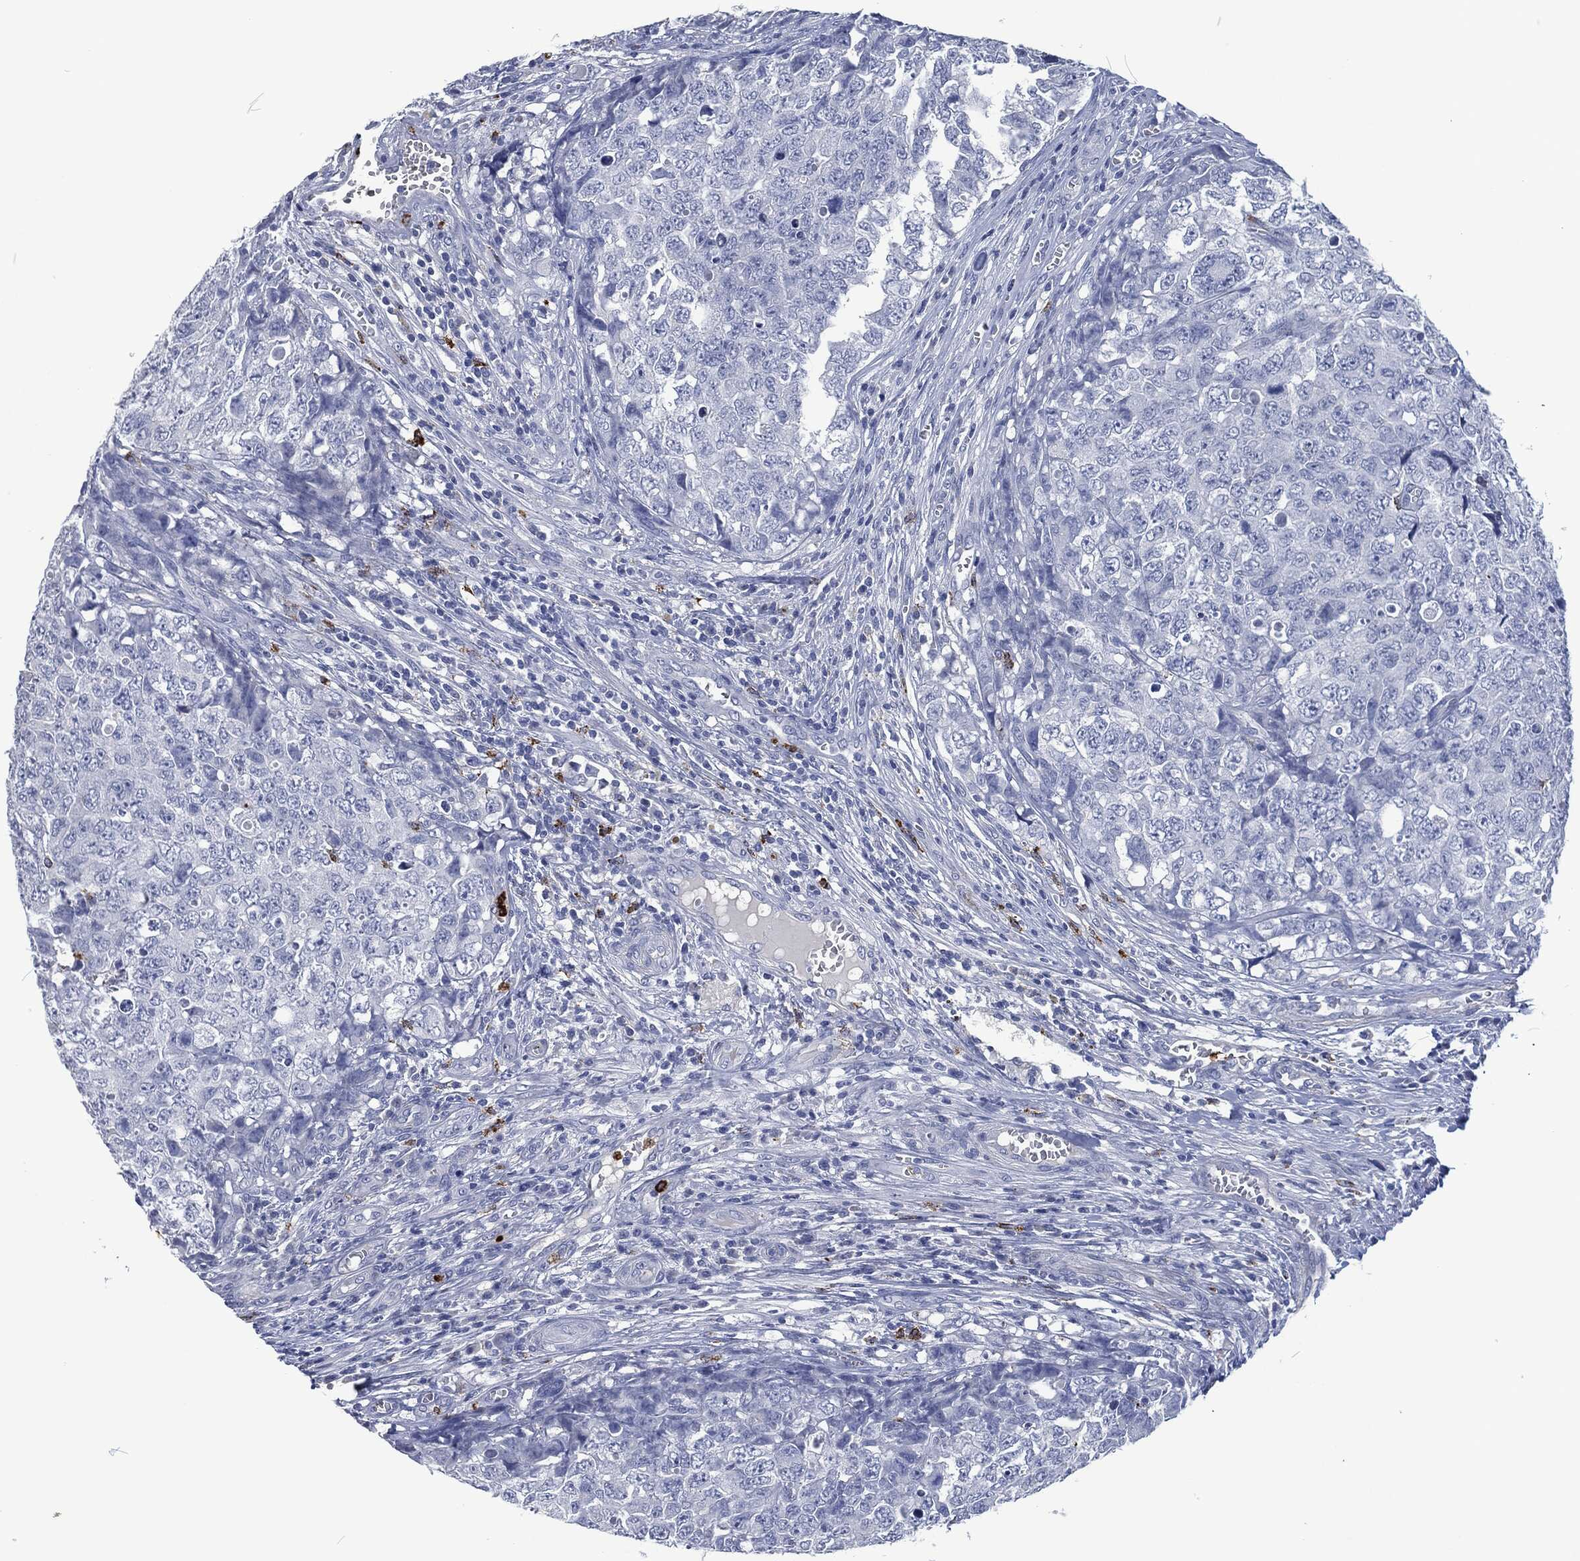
{"staining": {"intensity": "negative", "quantity": "none", "location": "none"}, "tissue": "testis cancer", "cell_type": "Tumor cells", "image_type": "cancer", "snomed": [{"axis": "morphology", "description": "Carcinoma, Embryonal, NOS"}, {"axis": "topography", "description": "Testis"}], "caption": "High magnification brightfield microscopy of testis cancer stained with DAB (brown) and counterstained with hematoxylin (blue): tumor cells show no significant staining. (DAB (3,3'-diaminobenzidine) immunohistochemistry, high magnification).", "gene": "MPO", "patient": {"sex": "male", "age": 23}}